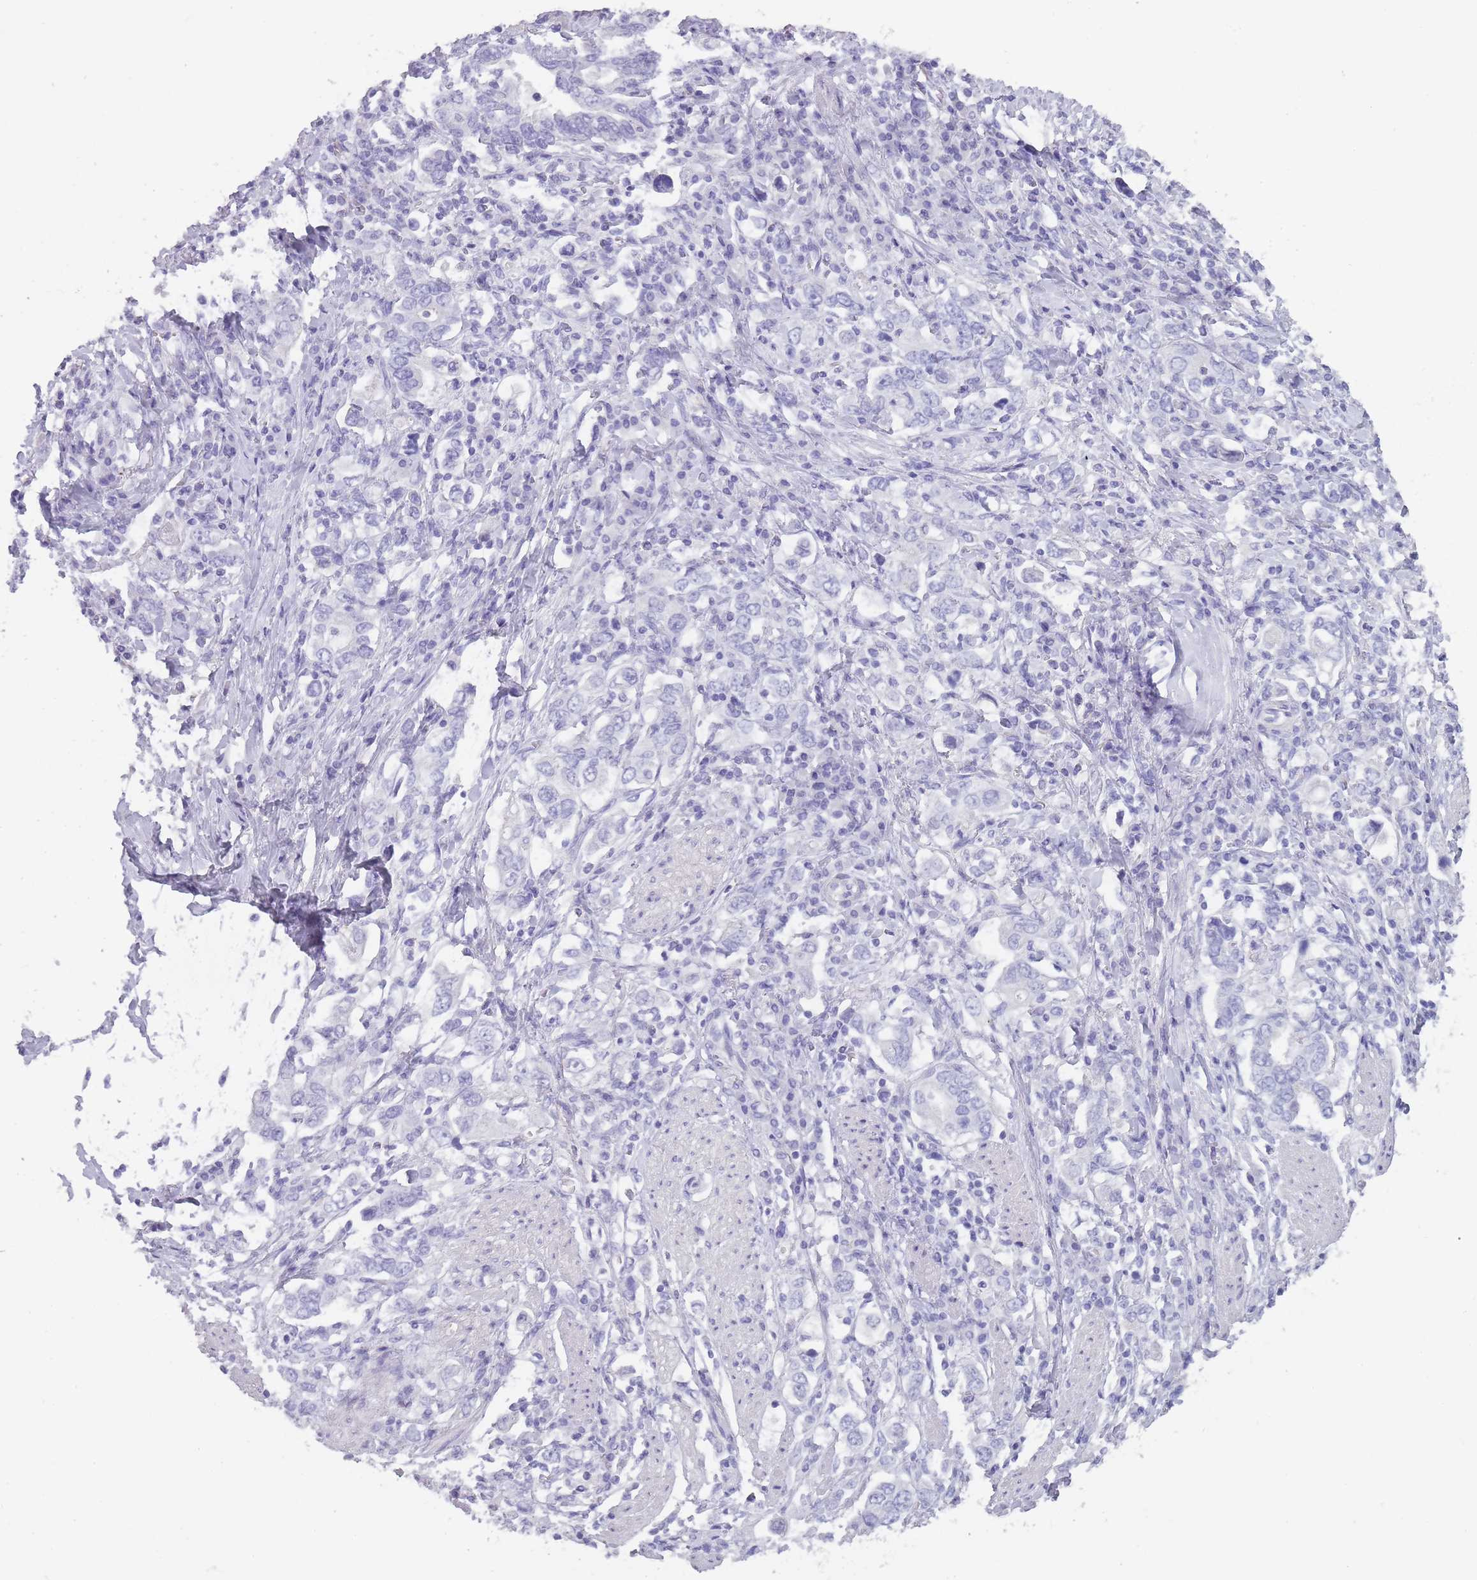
{"staining": {"intensity": "negative", "quantity": "none", "location": "none"}, "tissue": "stomach cancer", "cell_type": "Tumor cells", "image_type": "cancer", "snomed": [{"axis": "morphology", "description": "Adenocarcinoma, NOS"}, {"axis": "topography", "description": "Stomach, upper"}, {"axis": "topography", "description": "Stomach"}], "caption": "This is an immunohistochemistry image of human stomach cancer (adenocarcinoma). There is no positivity in tumor cells.", "gene": "TCP11", "patient": {"sex": "male", "age": 62}}